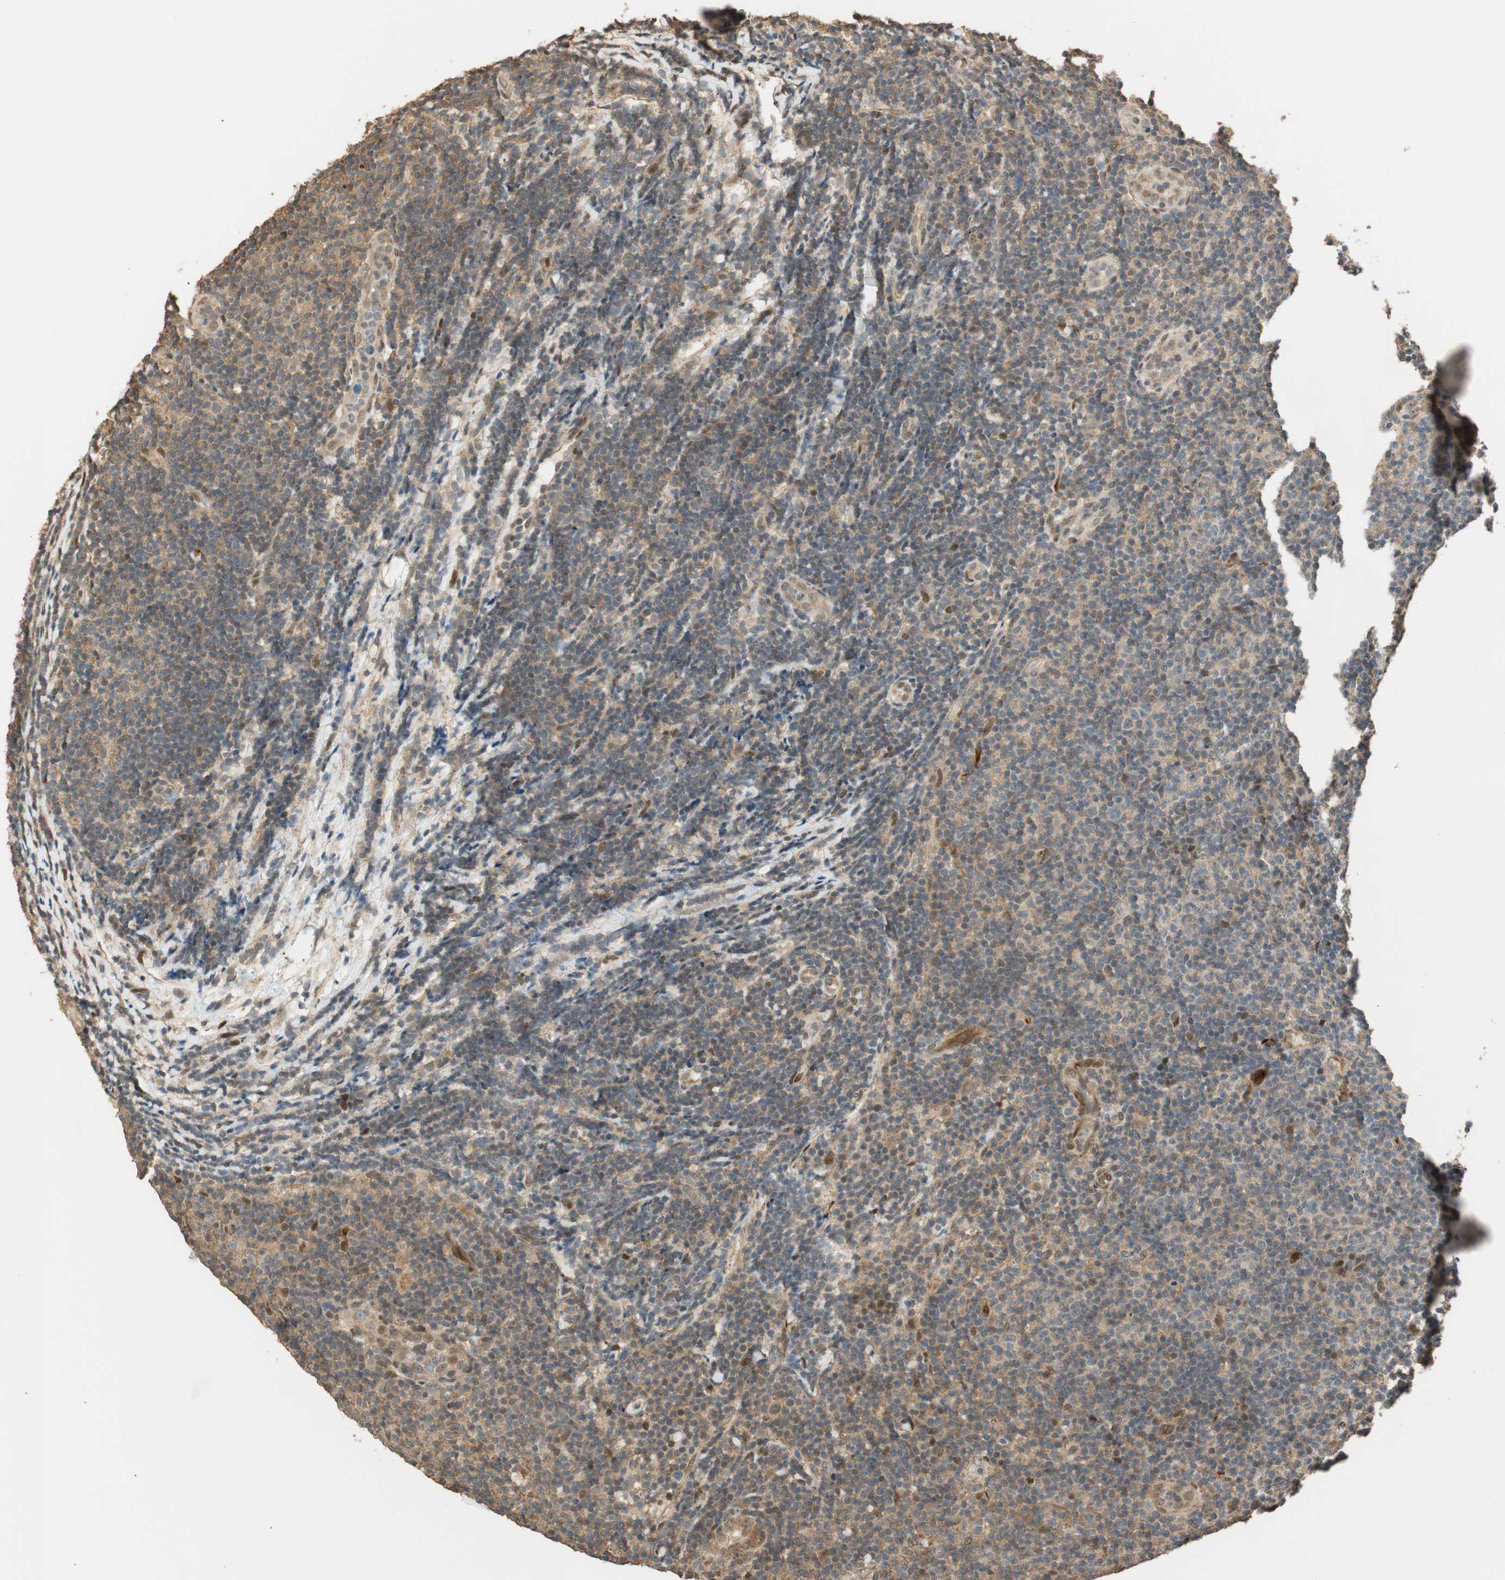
{"staining": {"intensity": "negative", "quantity": "none", "location": "none"}, "tissue": "lymphoma", "cell_type": "Tumor cells", "image_type": "cancer", "snomed": [{"axis": "morphology", "description": "Malignant lymphoma, non-Hodgkin's type, Low grade"}, {"axis": "topography", "description": "Lymph node"}], "caption": "An image of human malignant lymphoma, non-Hodgkin's type (low-grade) is negative for staining in tumor cells.", "gene": "NES", "patient": {"sex": "male", "age": 83}}